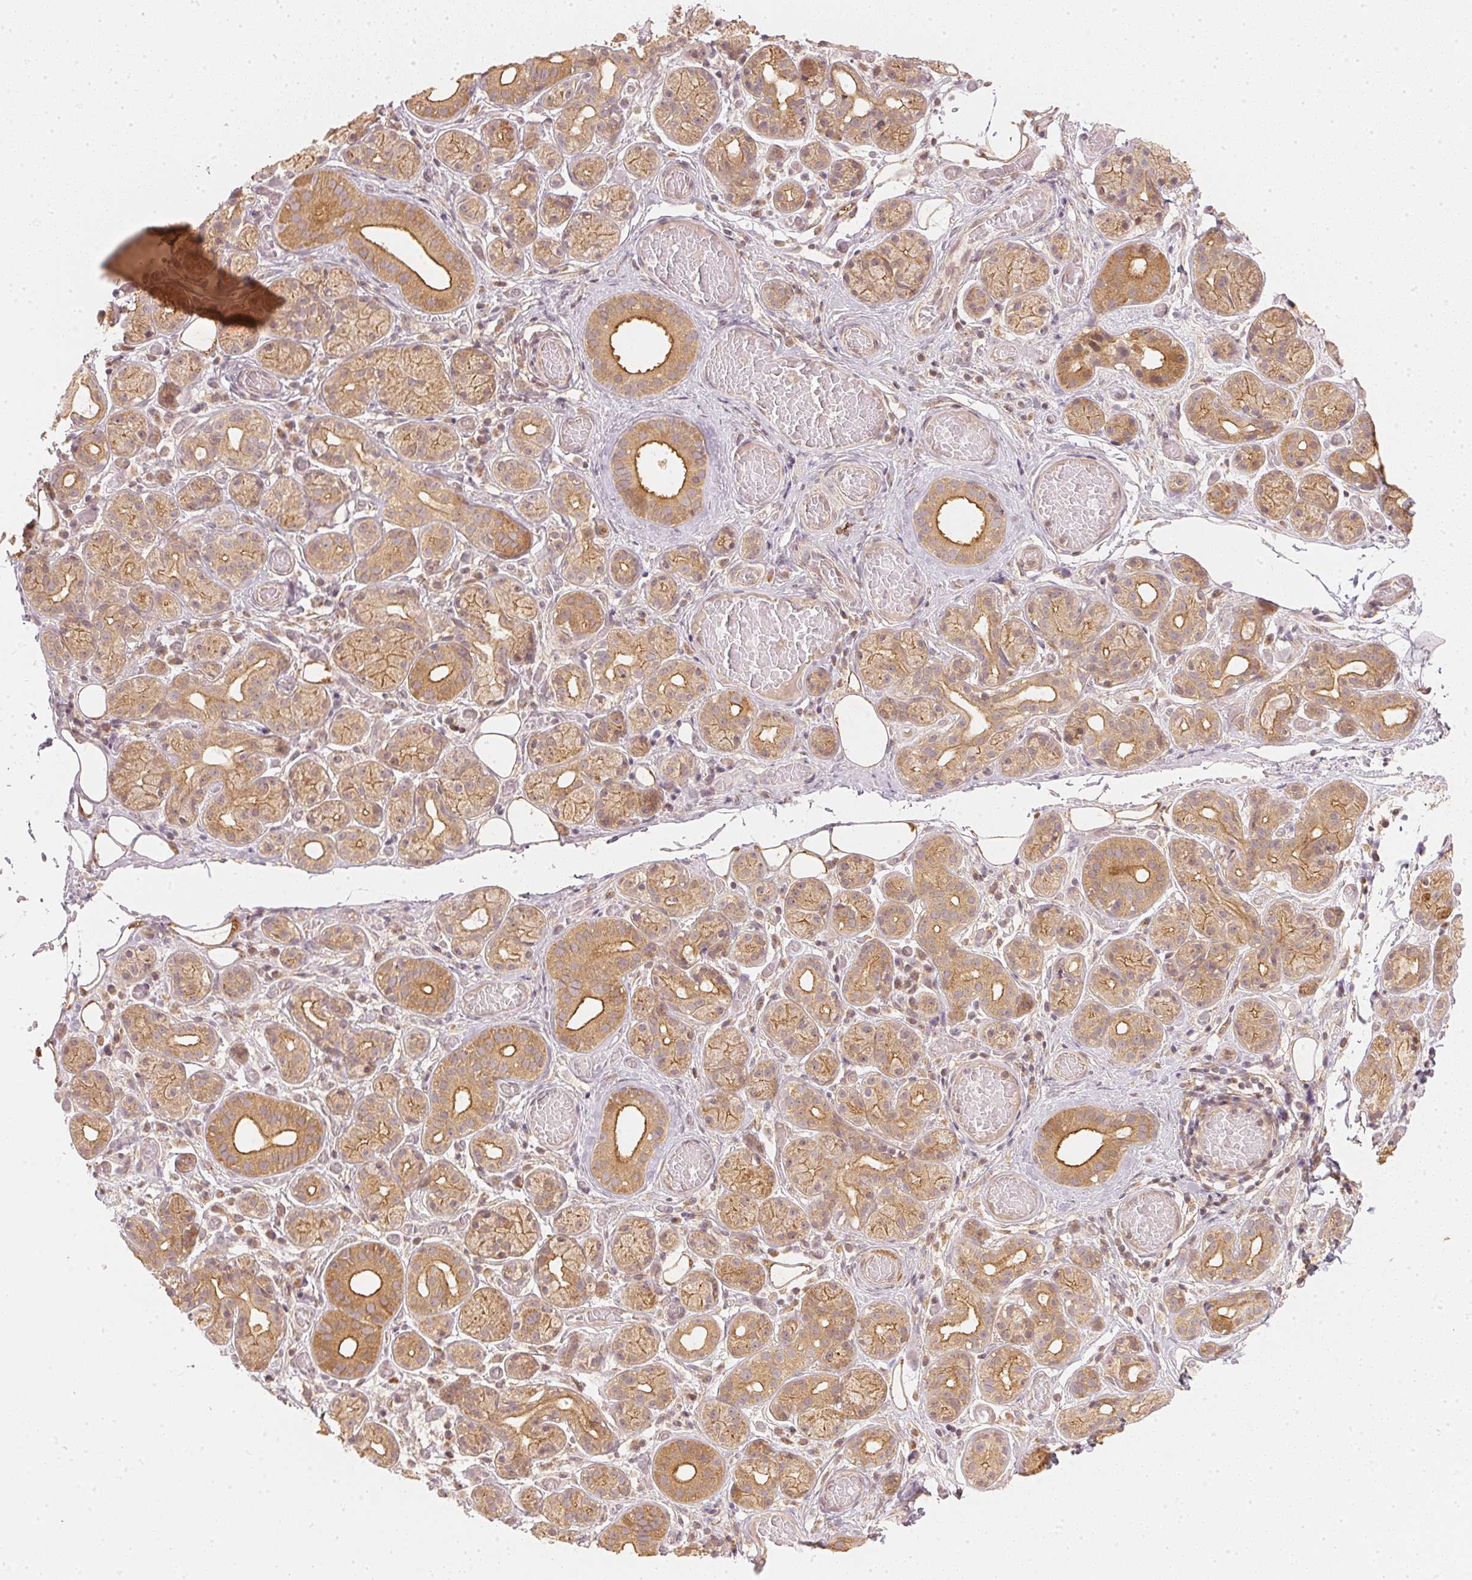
{"staining": {"intensity": "moderate", "quantity": ">75%", "location": "cytoplasmic/membranous"}, "tissue": "salivary gland", "cell_type": "Glandular cells", "image_type": "normal", "snomed": [{"axis": "morphology", "description": "Normal tissue, NOS"}, {"axis": "topography", "description": "Salivary gland"}, {"axis": "topography", "description": "Peripheral nerve tissue"}], "caption": "DAB immunohistochemical staining of unremarkable human salivary gland displays moderate cytoplasmic/membranous protein expression in about >75% of glandular cells.", "gene": "WDR54", "patient": {"sex": "male", "age": 71}}